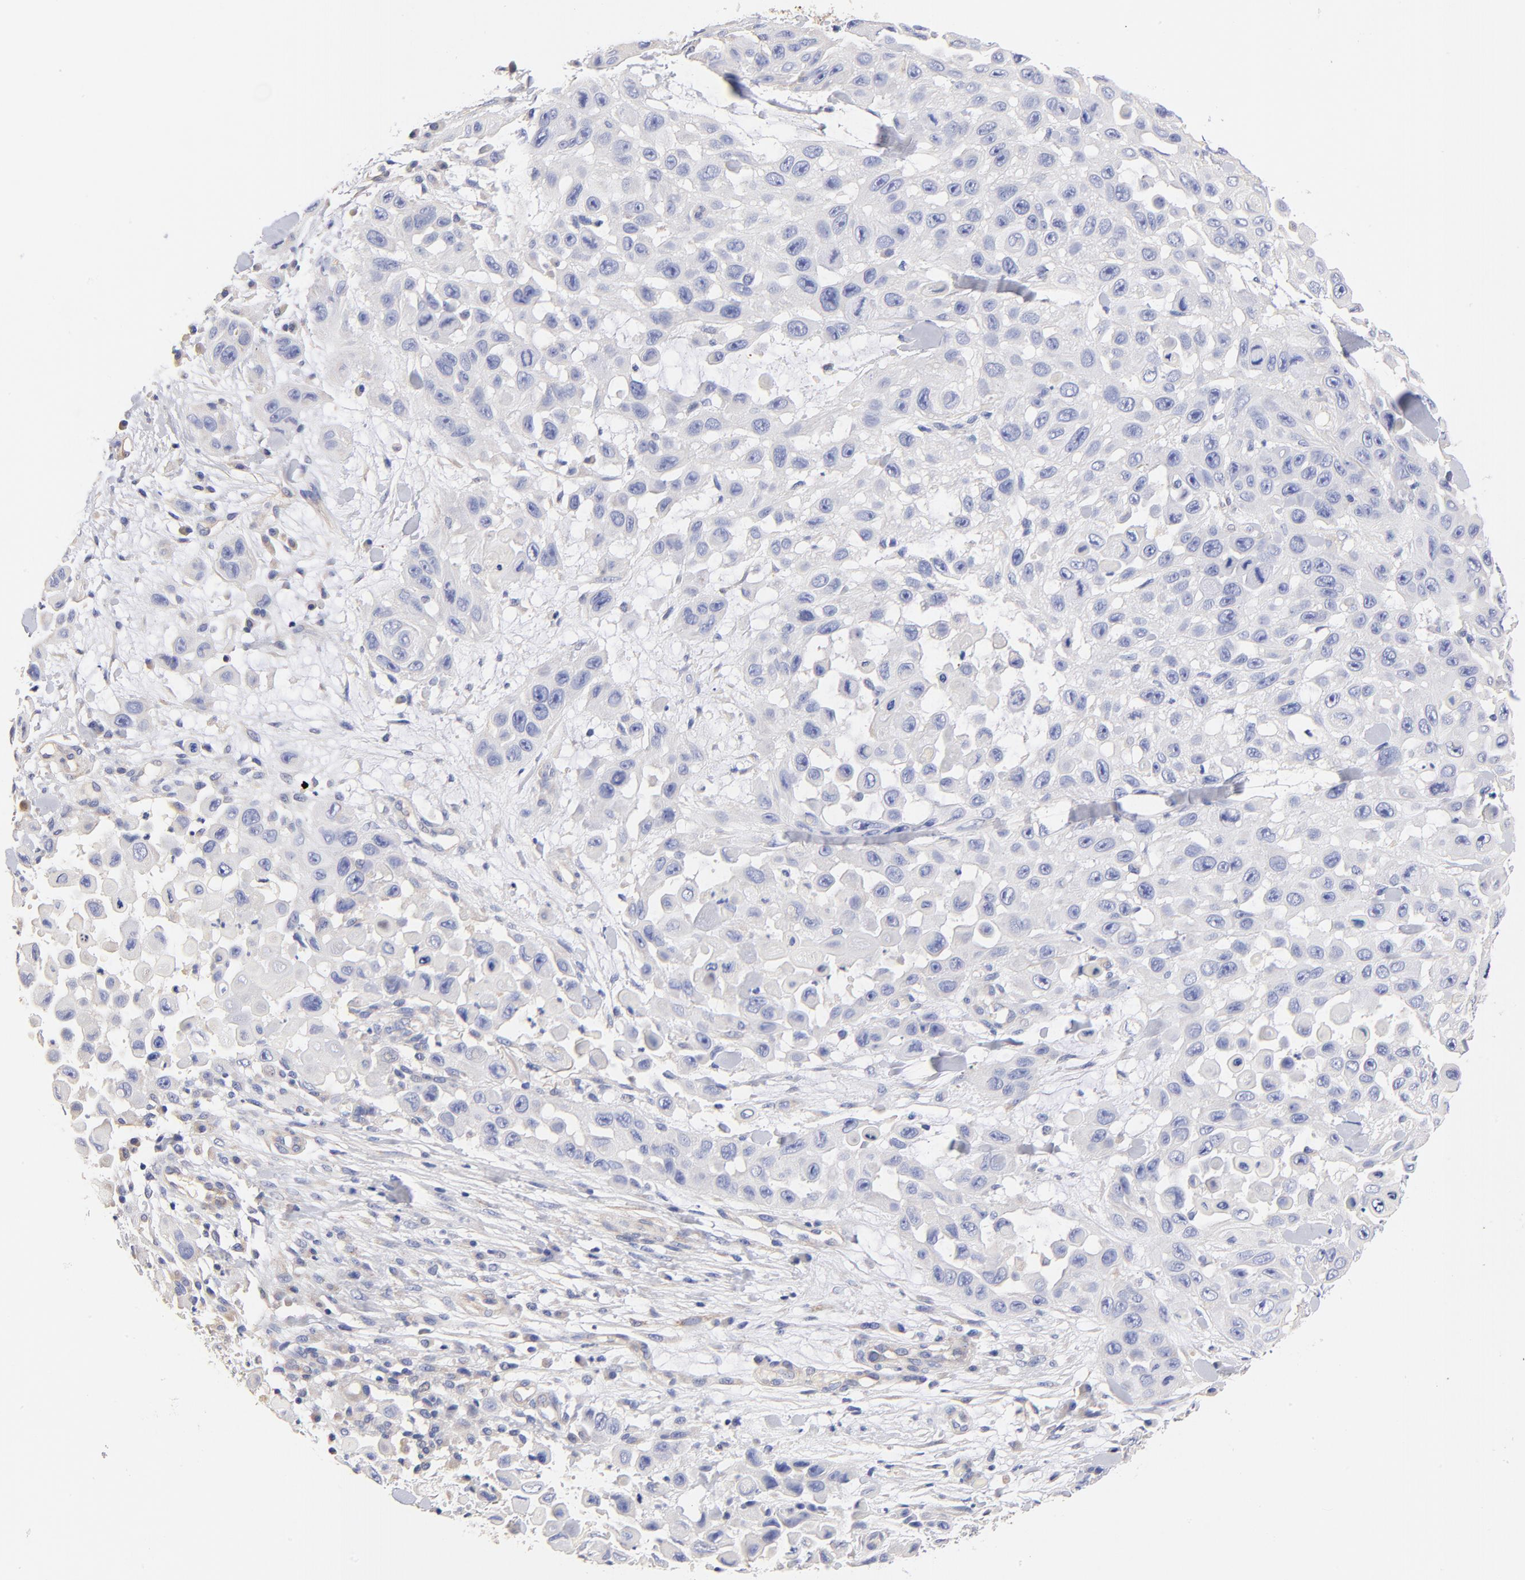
{"staining": {"intensity": "negative", "quantity": "none", "location": "none"}, "tissue": "skin cancer", "cell_type": "Tumor cells", "image_type": "cancer", "snomed": [{"axis": "morphology", "description": "Squamous cell carcinoma, NOS"}, {"axis": "topography", "description": "Skin"}], "caption": "An image of human squamous cell carcinoma (skin) is negative for staining in tumor cells.", "gene": "HS3ST1", "patient": {"sex": "male", "age": 81}}